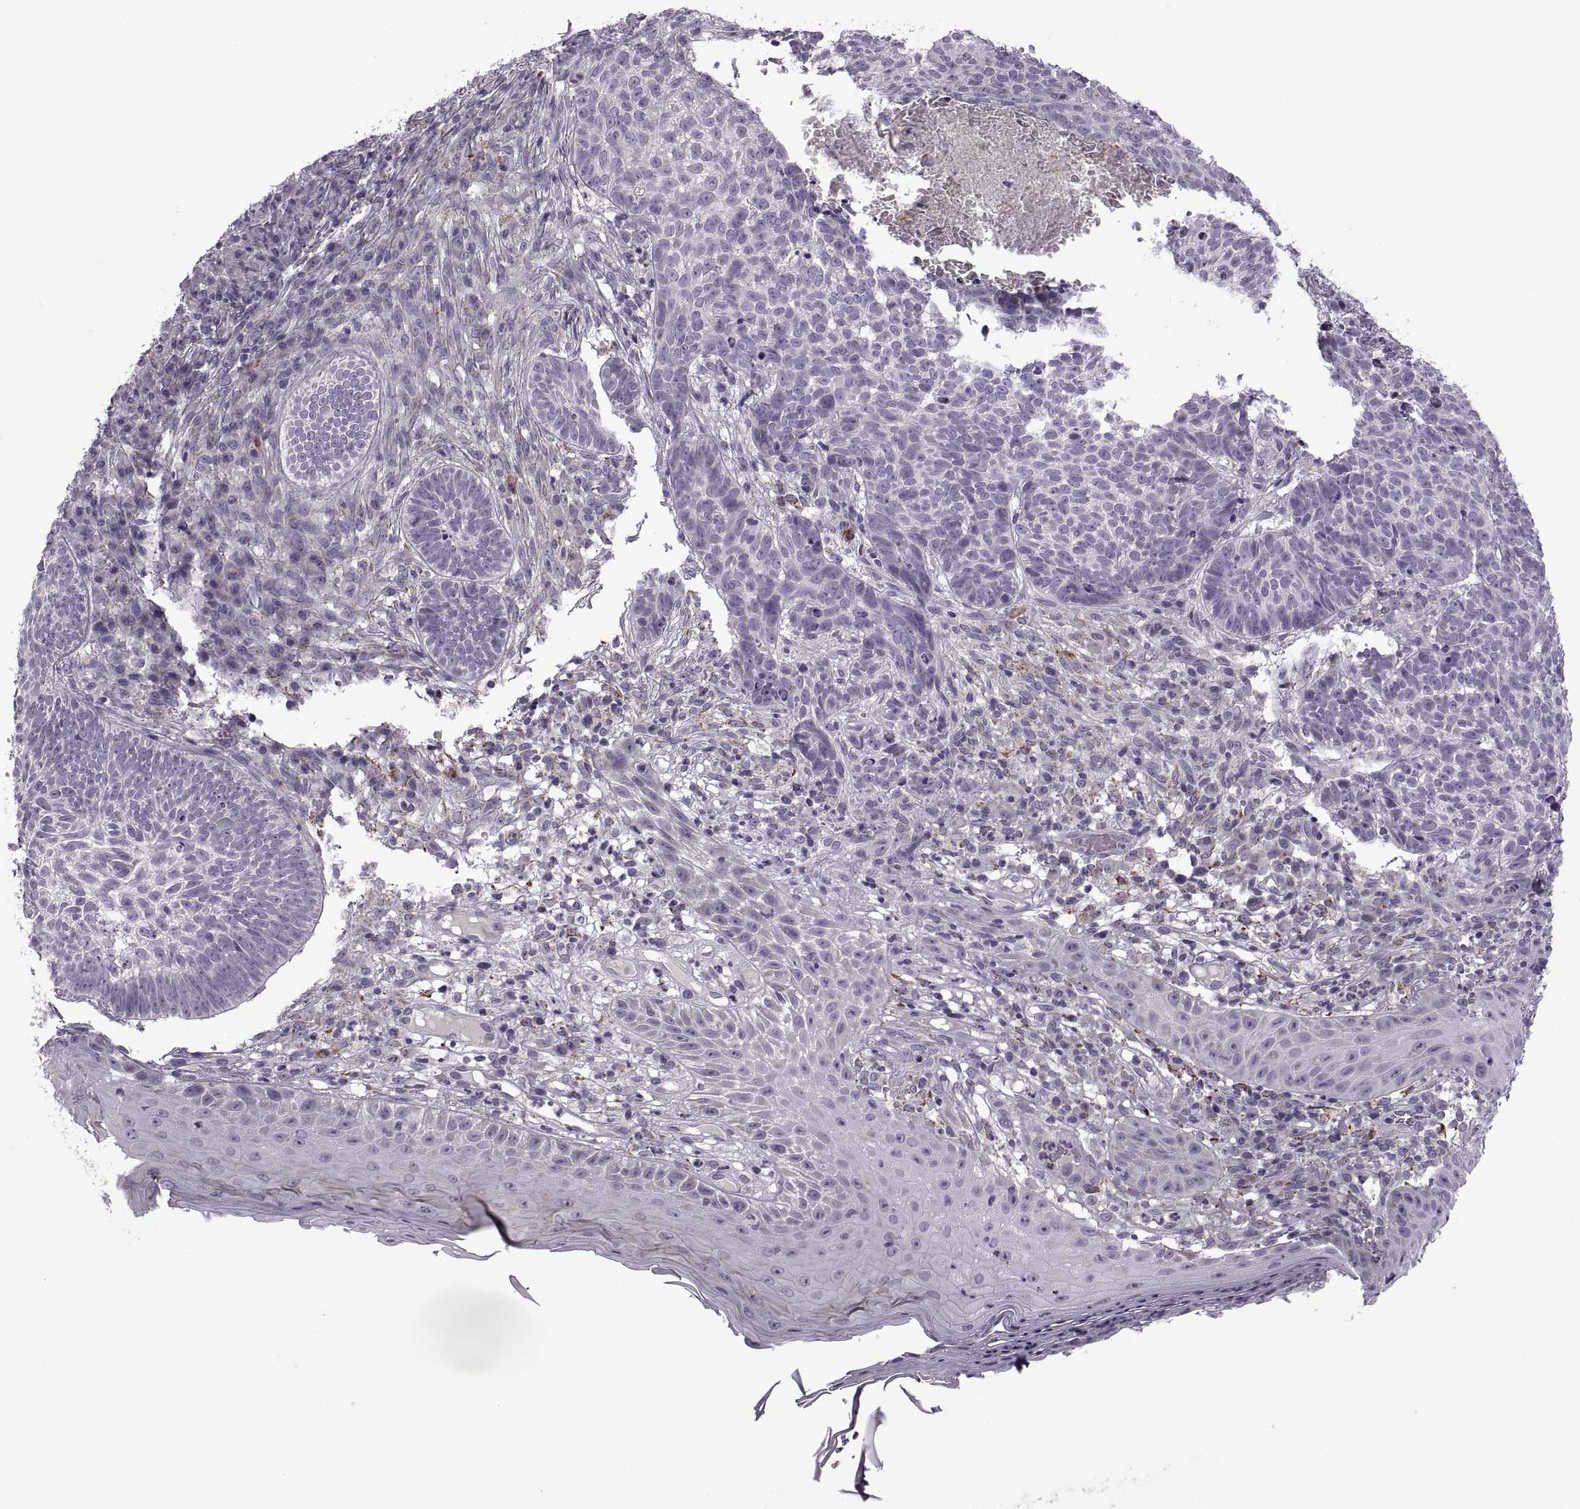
{"staining": {"intensity": "negative", "quantity": "none", "location": "none"}, "tissue": "skin cancer", "cell_type": "Tumor cells", "image_type": "cancer", "snomed": [{"axis": "morphology", "description": "Basal cell carcinoma"}, {"axis": "topography", "description": "Skin"}], "caption": "DAB (3,3'-diaminobenzidine) immunohistochemical staining of basal cell carcinoma (skin) demonstrates no significant positivity in tumor cells.", "gene": "PIERCE1", "patient": {"sex": "male", "age": 90}}